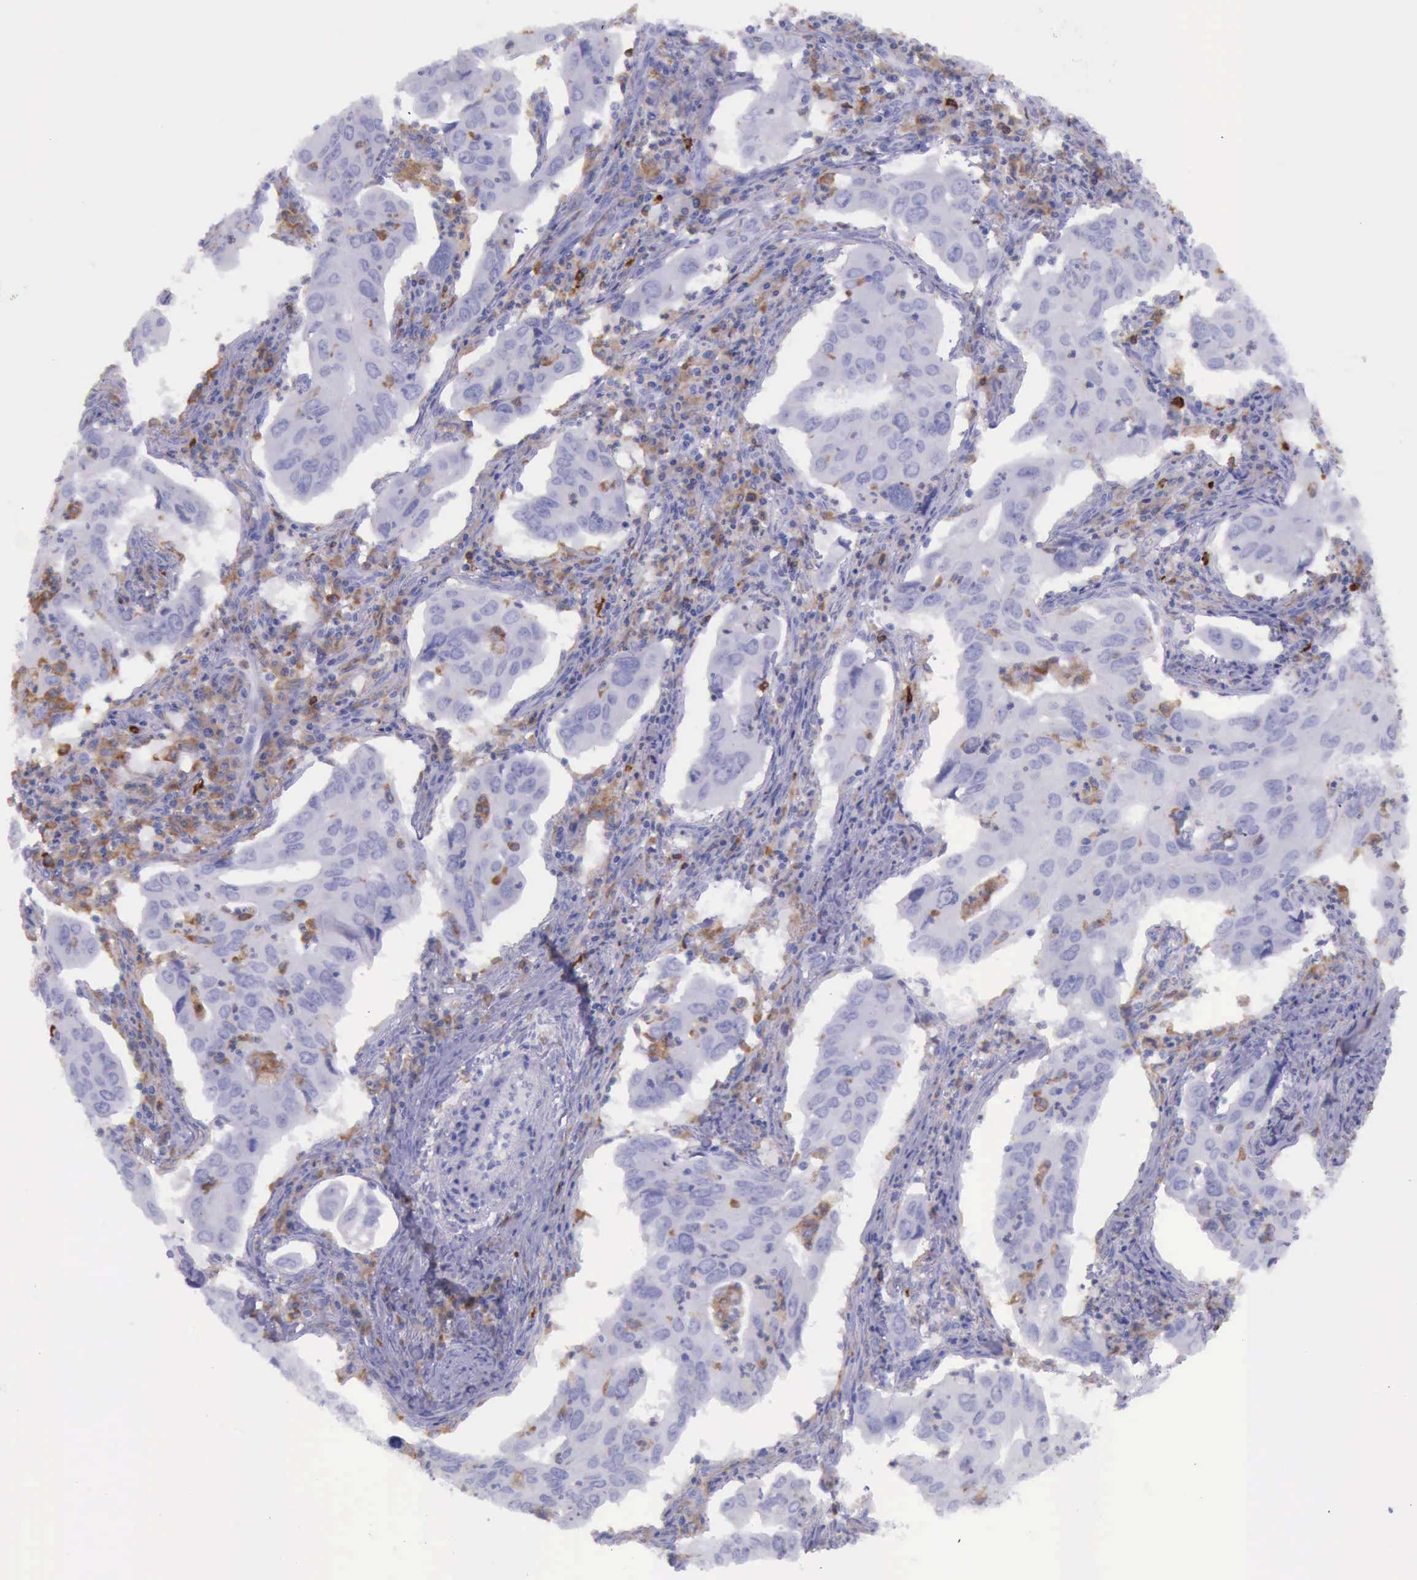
{"staining": {"intensity": "negative", "quantity": "none", "location": "none"}, "tissue": "lung cancer", "cell_type": "Tumor cells", "image_type": "cancer", "snomed": [{"axis": "morphology", "description": "Adenocarcinoma, NOS"}, {"axis": "topography", "description": "Lung"}], "caption": "There is no significant staining in tumor cells of adenocarcinoma (lung).", "gene": "BTK", "patient": {"sex": "male", "age": 48}}